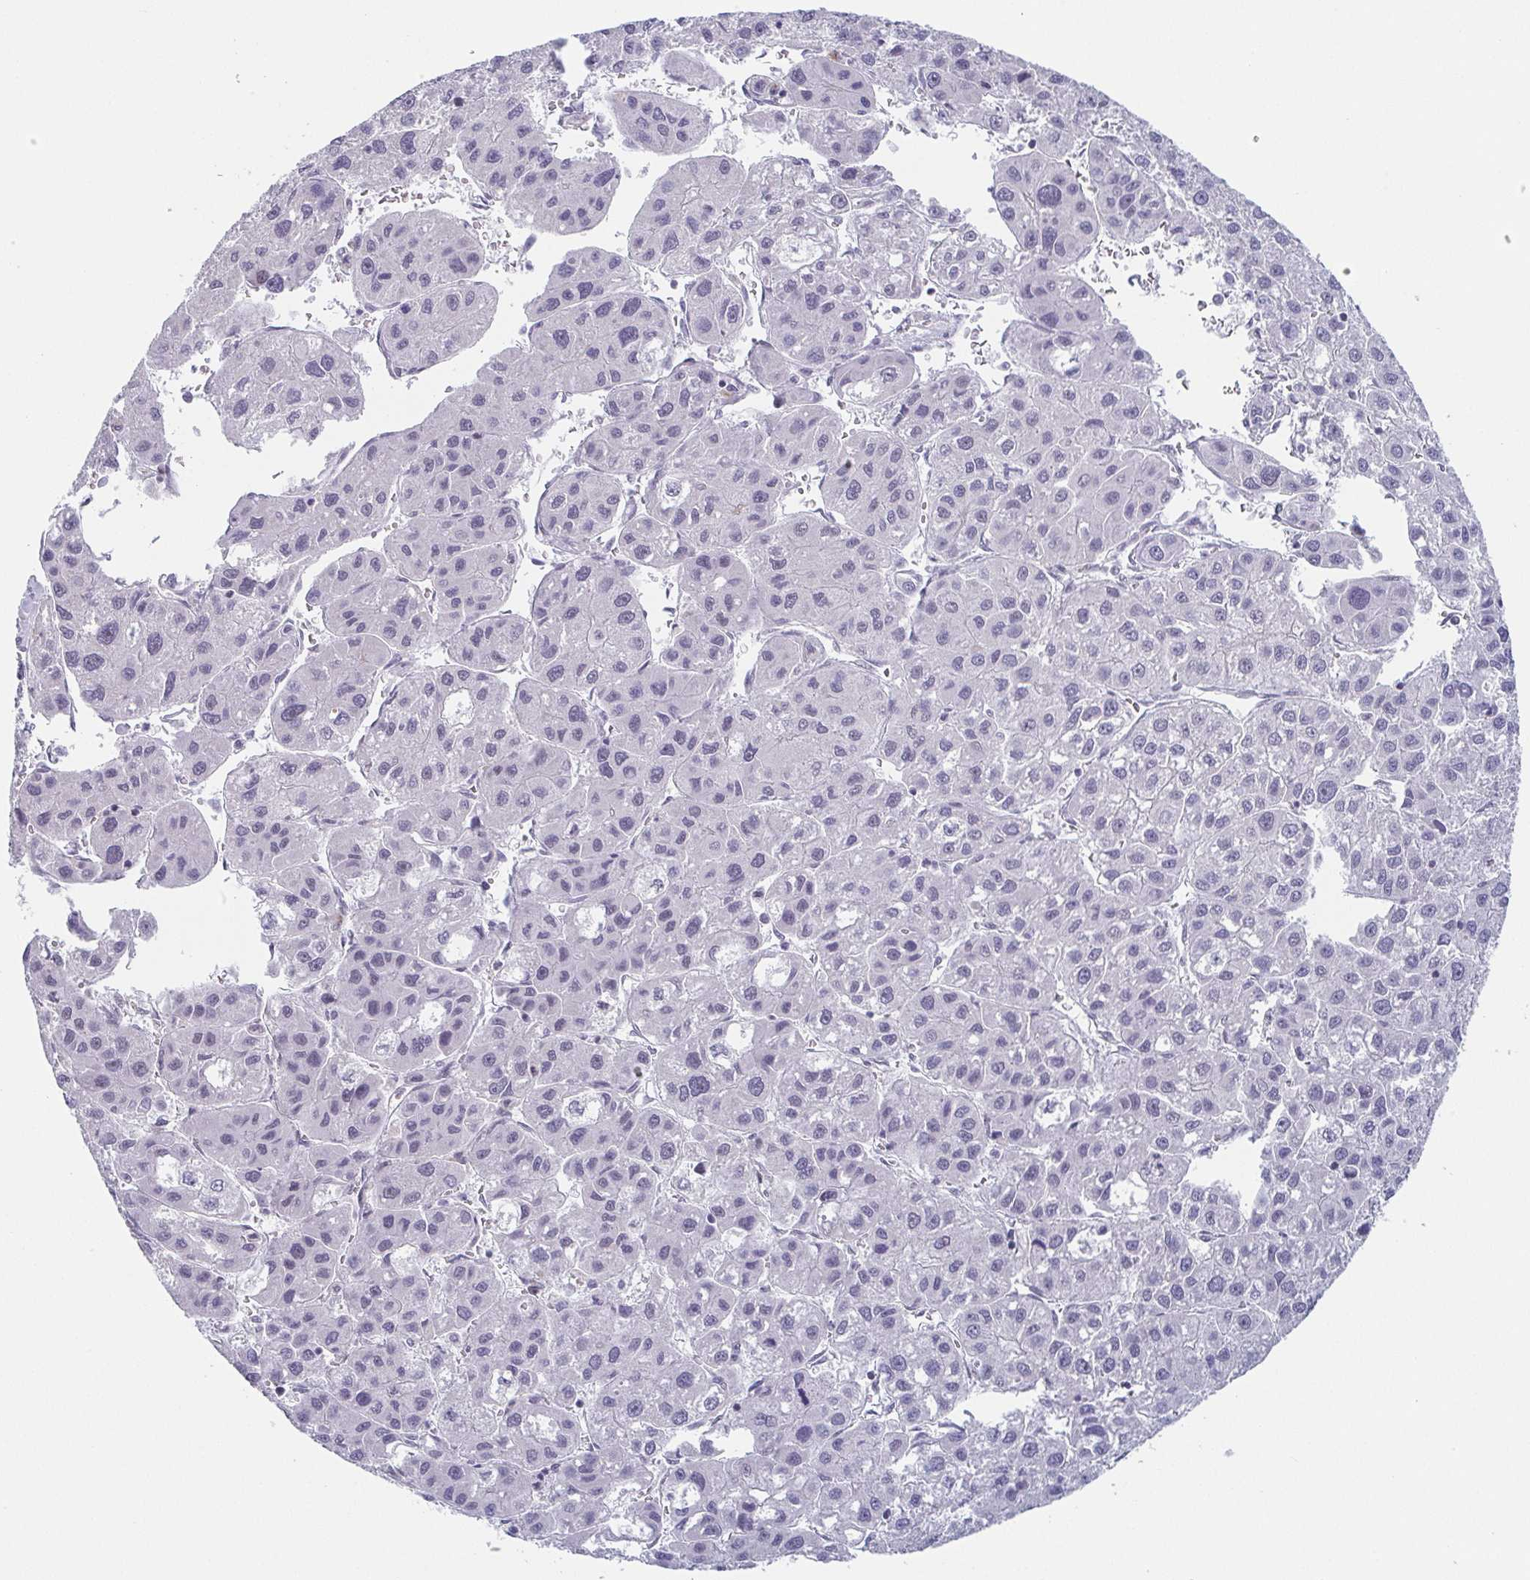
{"staining": {"intensity": "negative", "quantity": "none", "location": "none"}, "tissue": "liver cancer", "cell_type": "Tumor cells", "image_type": "cancer", "snomed": [{"axis": "morphology", "description": "Carcinoma, Hepatocellular, NOS"}, {"axis": "topography", "description": "Liver"}], "caption": "Tumor cells are negative for protein expression in human liver cancer (hepatocellular carcinoma).", "gene": "EXOSC7", "patient": {"sex": "male", "age": 73}}